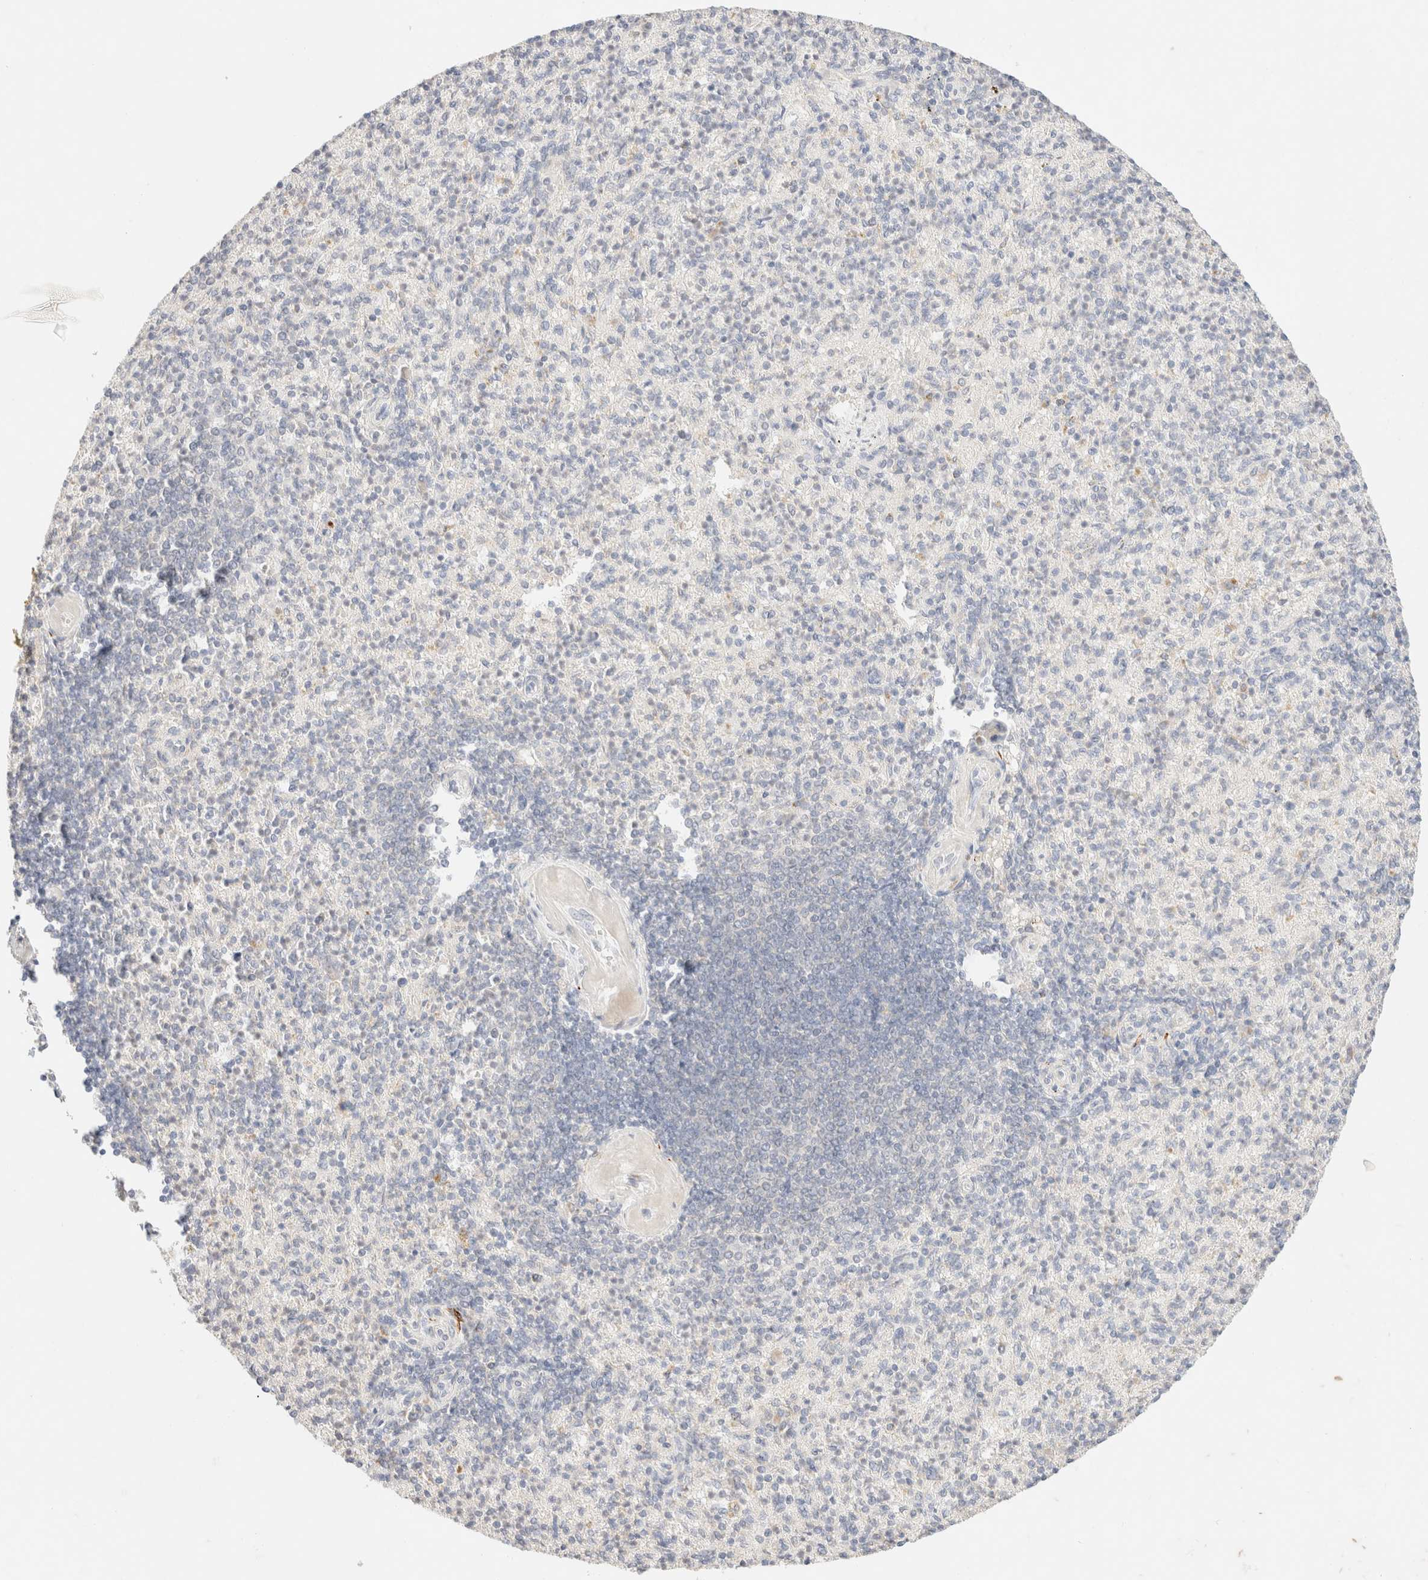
{"staining": {"intensity": "negative", "quantity": "none", "location": "none"}, "tissue": "spleen", "cell_type": "Cells in red pulp", "image_type": "normal", "snomed": [{"axis": "morphology", "description": "Normal tissue, NOS"}, {"axis": "topography", "description": "Spleen"}], "caption": "Spleen stained for a protein using IHC demonstrates no expression cells in red pulp.", "gene": "SNTB1", "patient": {"sex": "female", "age": 74}}